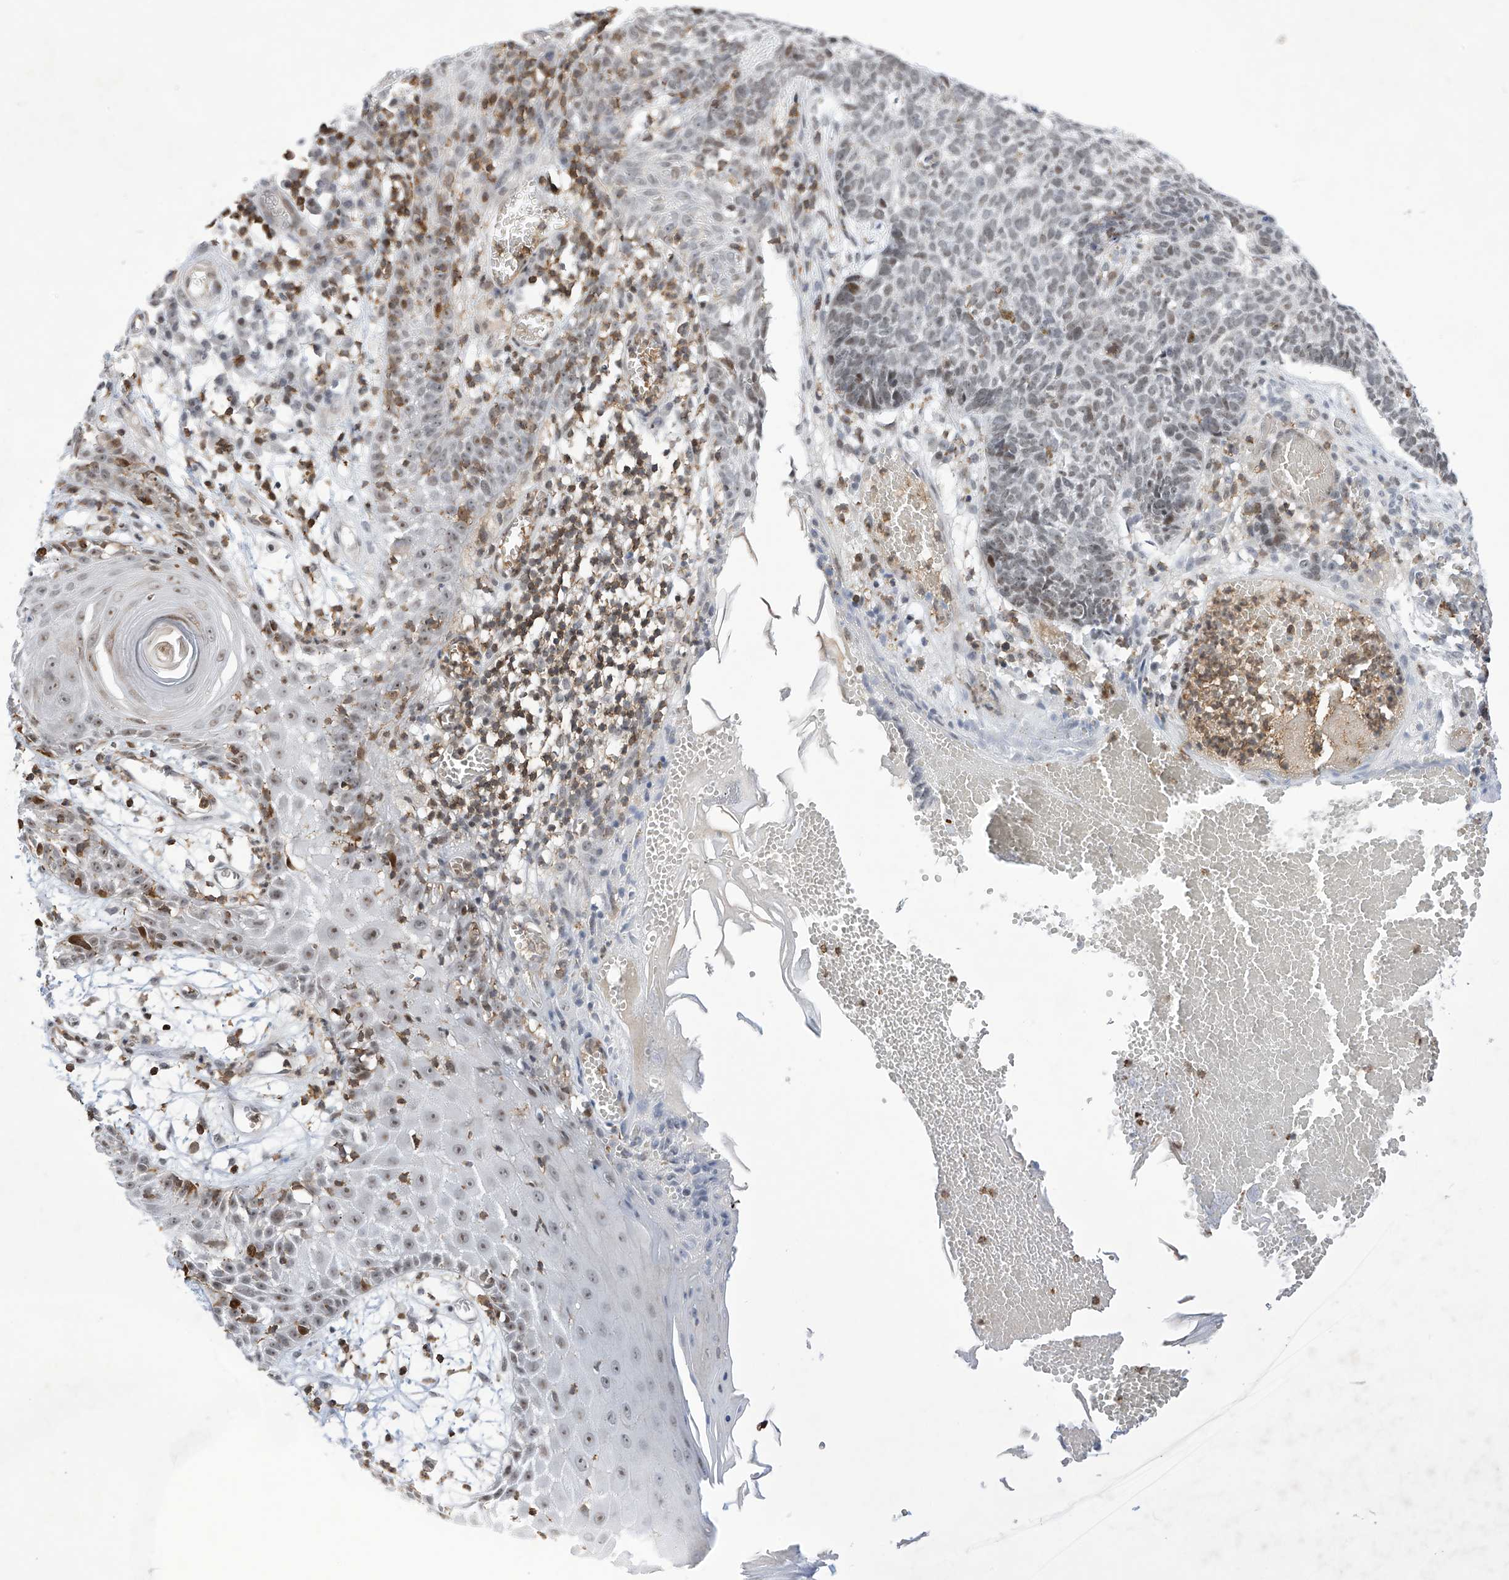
{"staining": {"intensity": "weak", "quantity": "<25%", "location": "nuclear"}, "tissue": "skin cancer", "cell_type": "Tumor cells", "image_type": "cancer", "snomed": [{"axis": "morphology", "description": "Basal cell carcinoma"}, {"axis": "topography", "description": "Skin"}], "caption": "An immunohistochemistry (IHC) image of skin cancer (basal cell carcinoma) is shown. There is no staining in tumor cells of skin cancer (basal cell carcinoma).", "gene": "MSL3", "patient": {"sex": "male", "age": 85}}